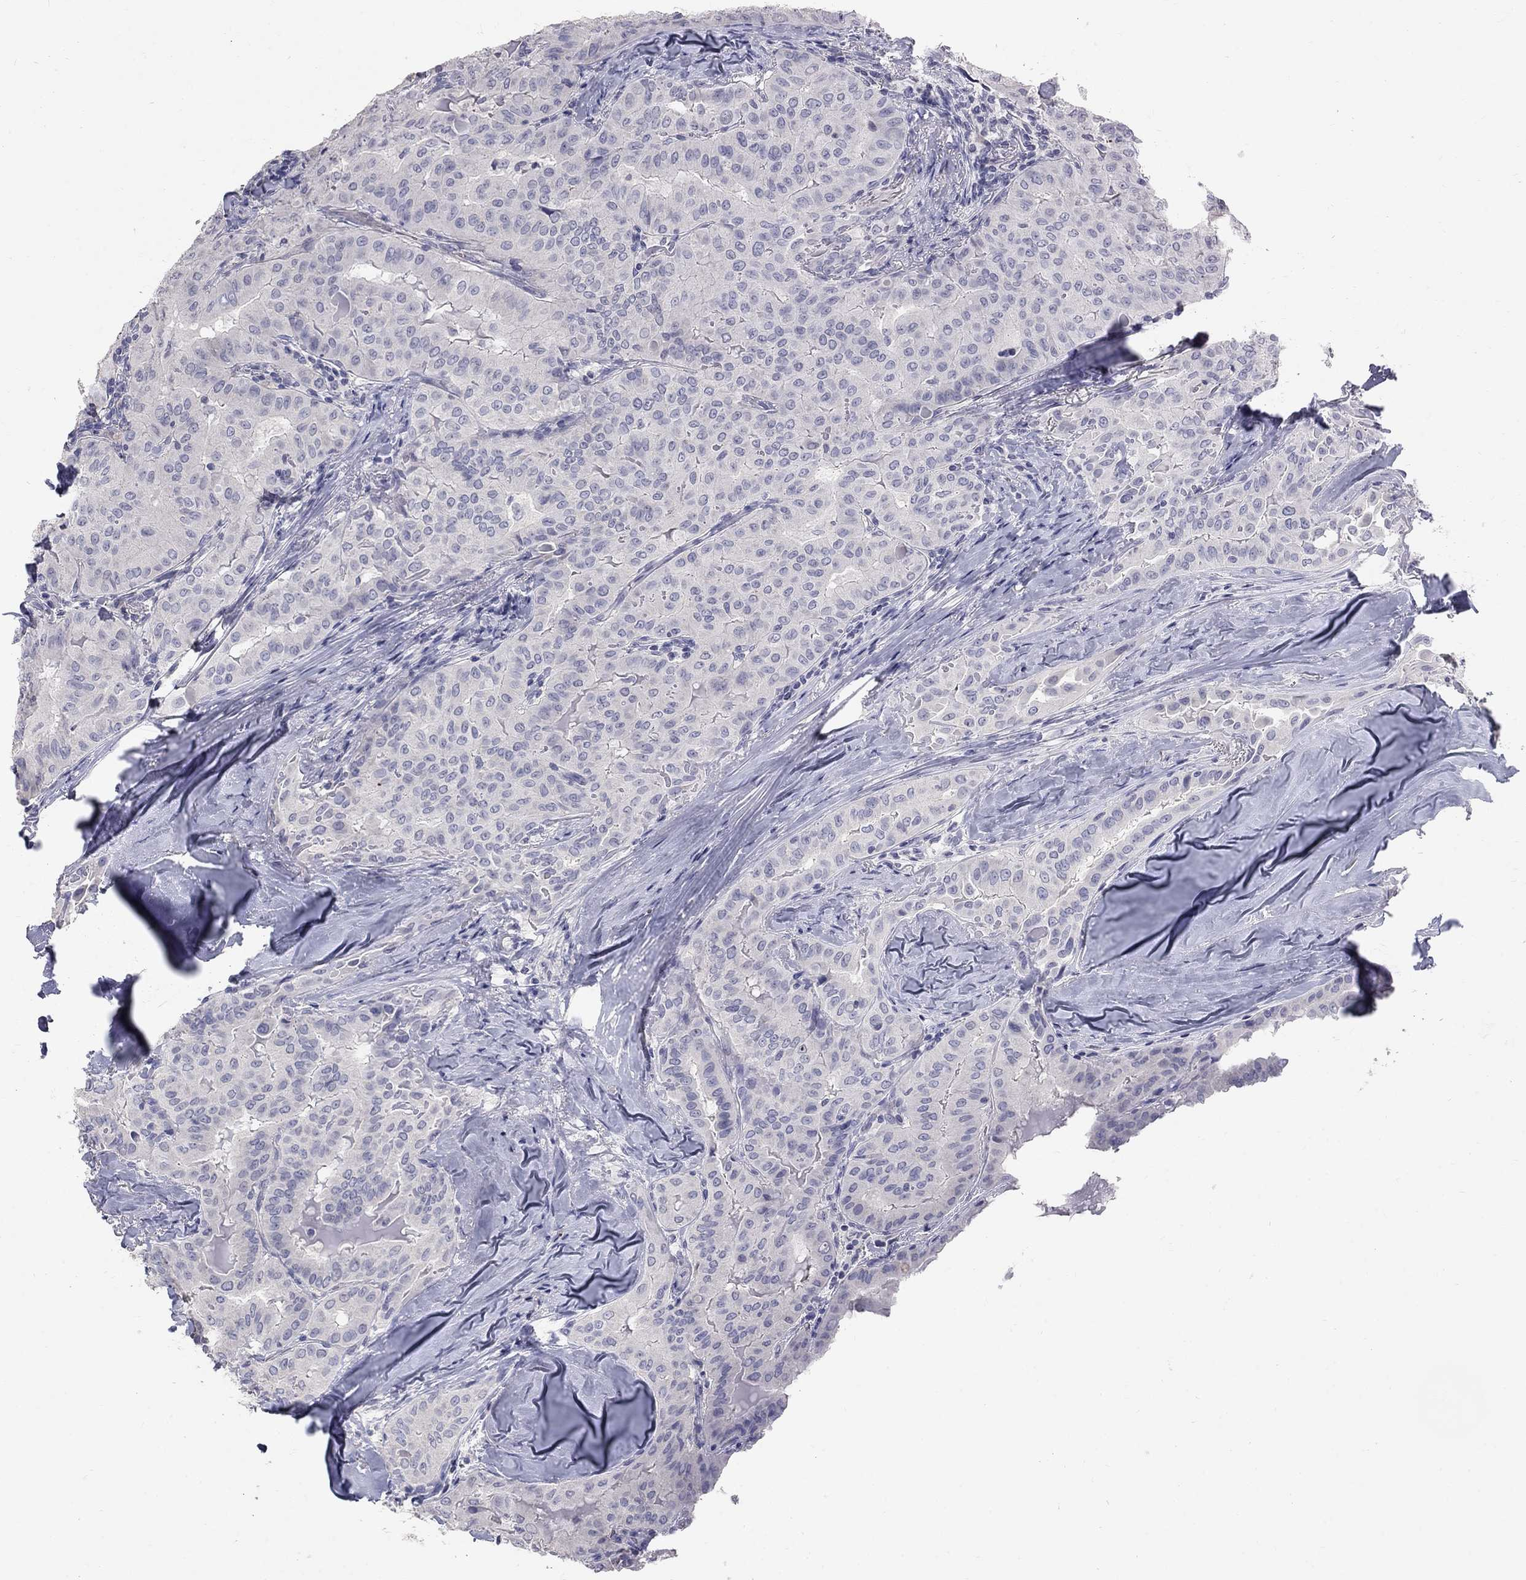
{"staining": {"intensity": "negative", "quantity": "none", "location": "none"}, "tissue": "thyroid cancer", "cell_type": "Tumor cells", "image_type": "cancer", "snomed": [{"axis": "morphology", "description": "Papillary adenocarcinoma, NOS"}, {"axis": "topography", "description": "Thyroid gland"}], "caption": "Papillary adenocarcinoma (thyroid) stained for a protein using immunohistochemistry demonstrates no positivity tumor cells.", "gene": "PTH1R", "patient": {"sex": "female", "age": 68}}